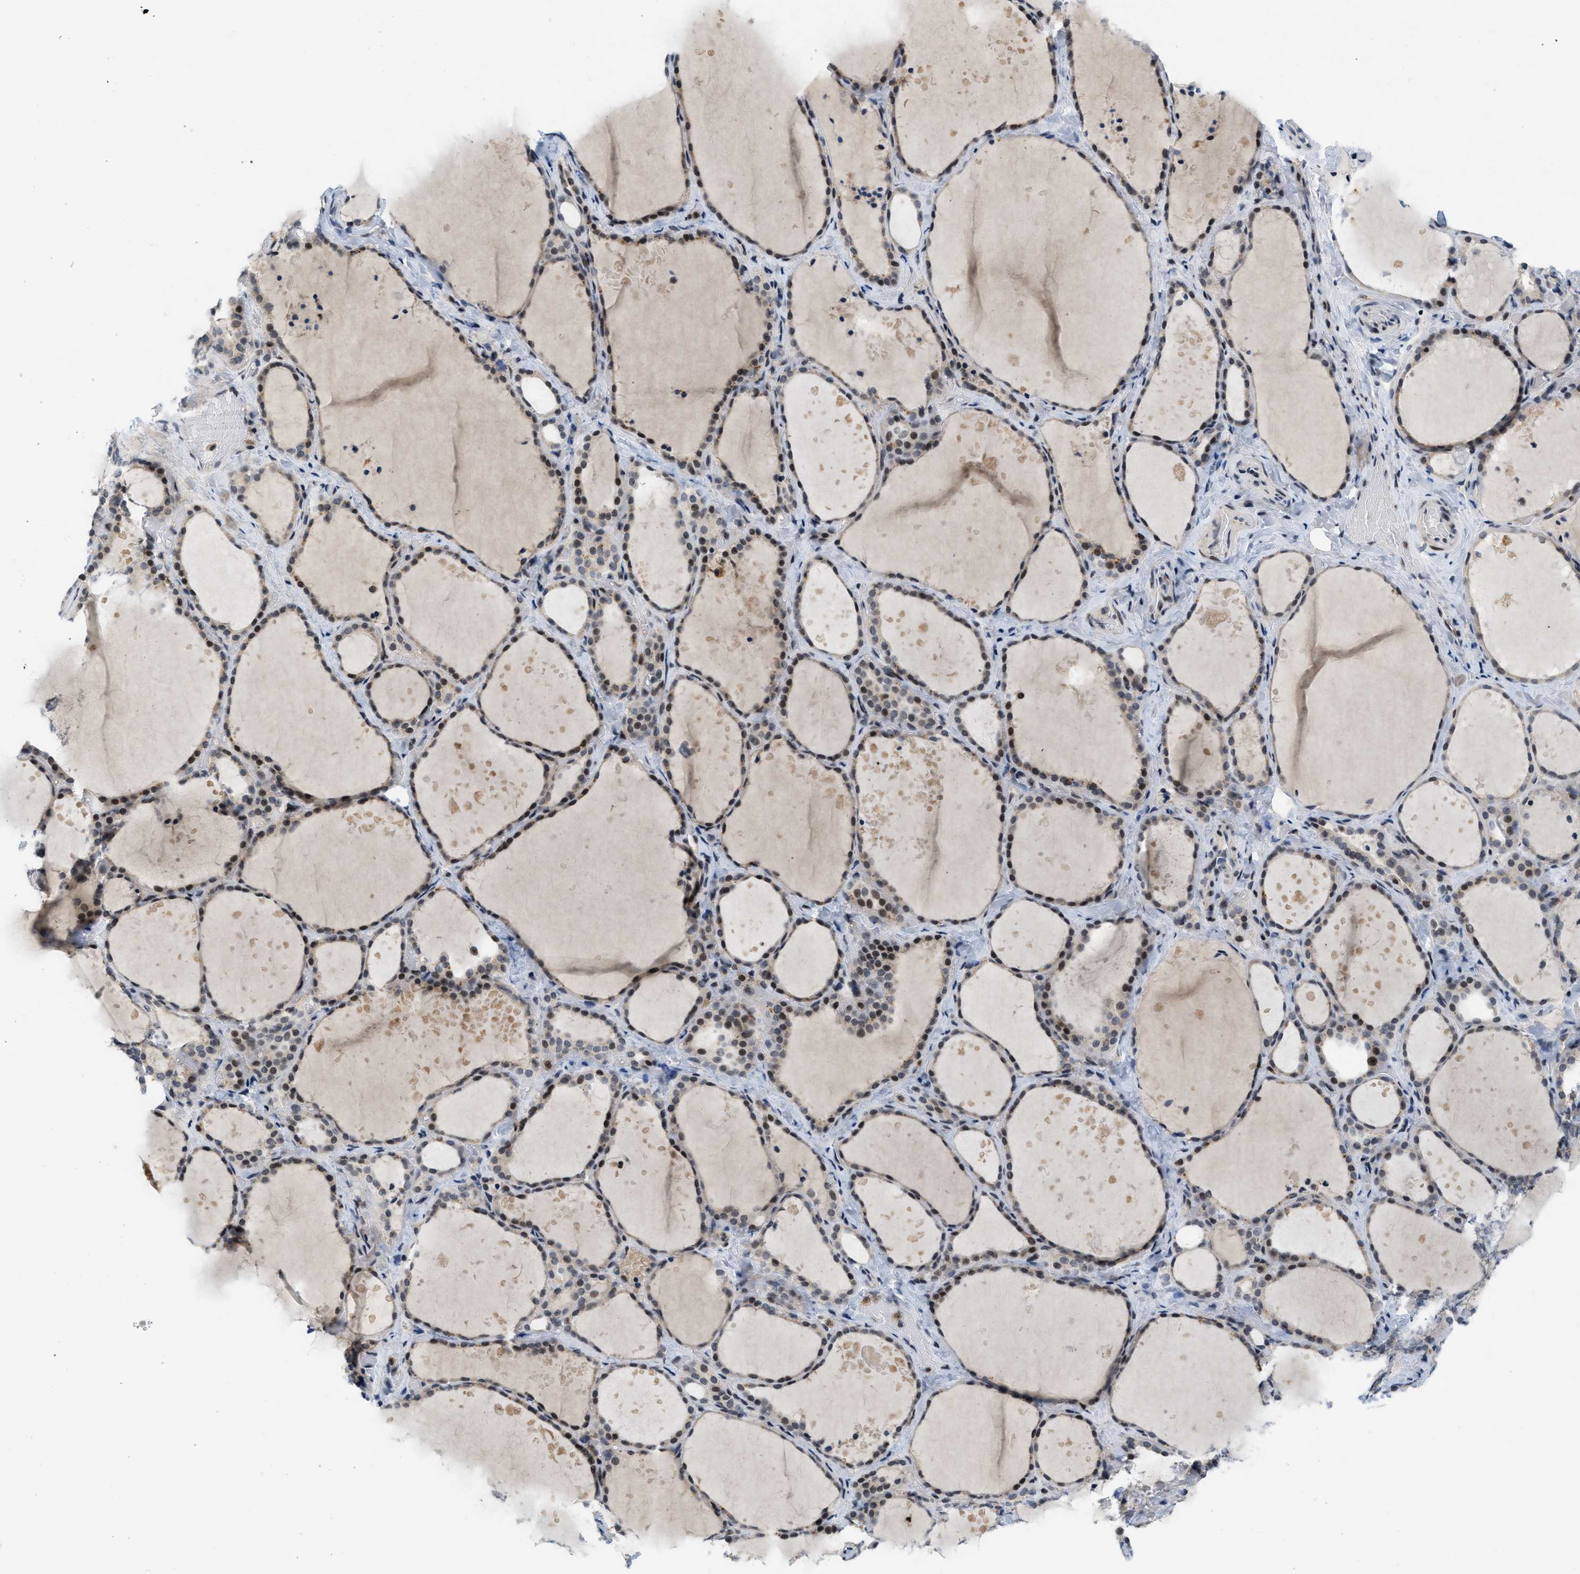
{"staining": {"intensity": "strong", "quantity": ">75%", "location": "nuclear"}, "tissue": "thyroid gland", "cell_type": "Glandular cells", "image_type": "normal", "snomed": [{"axis": "morphology", "description": "Normal tissue, NOS"}, {"axis": "topography", "description": "Thyroid gland"}], "caption": "Immunohistochemical staining of normal thyroid gland displays strong nuclear protein expression in about >75% of glandular cells.", "gene": "ING1", "patient": {"sex": "female", "age": 44}}